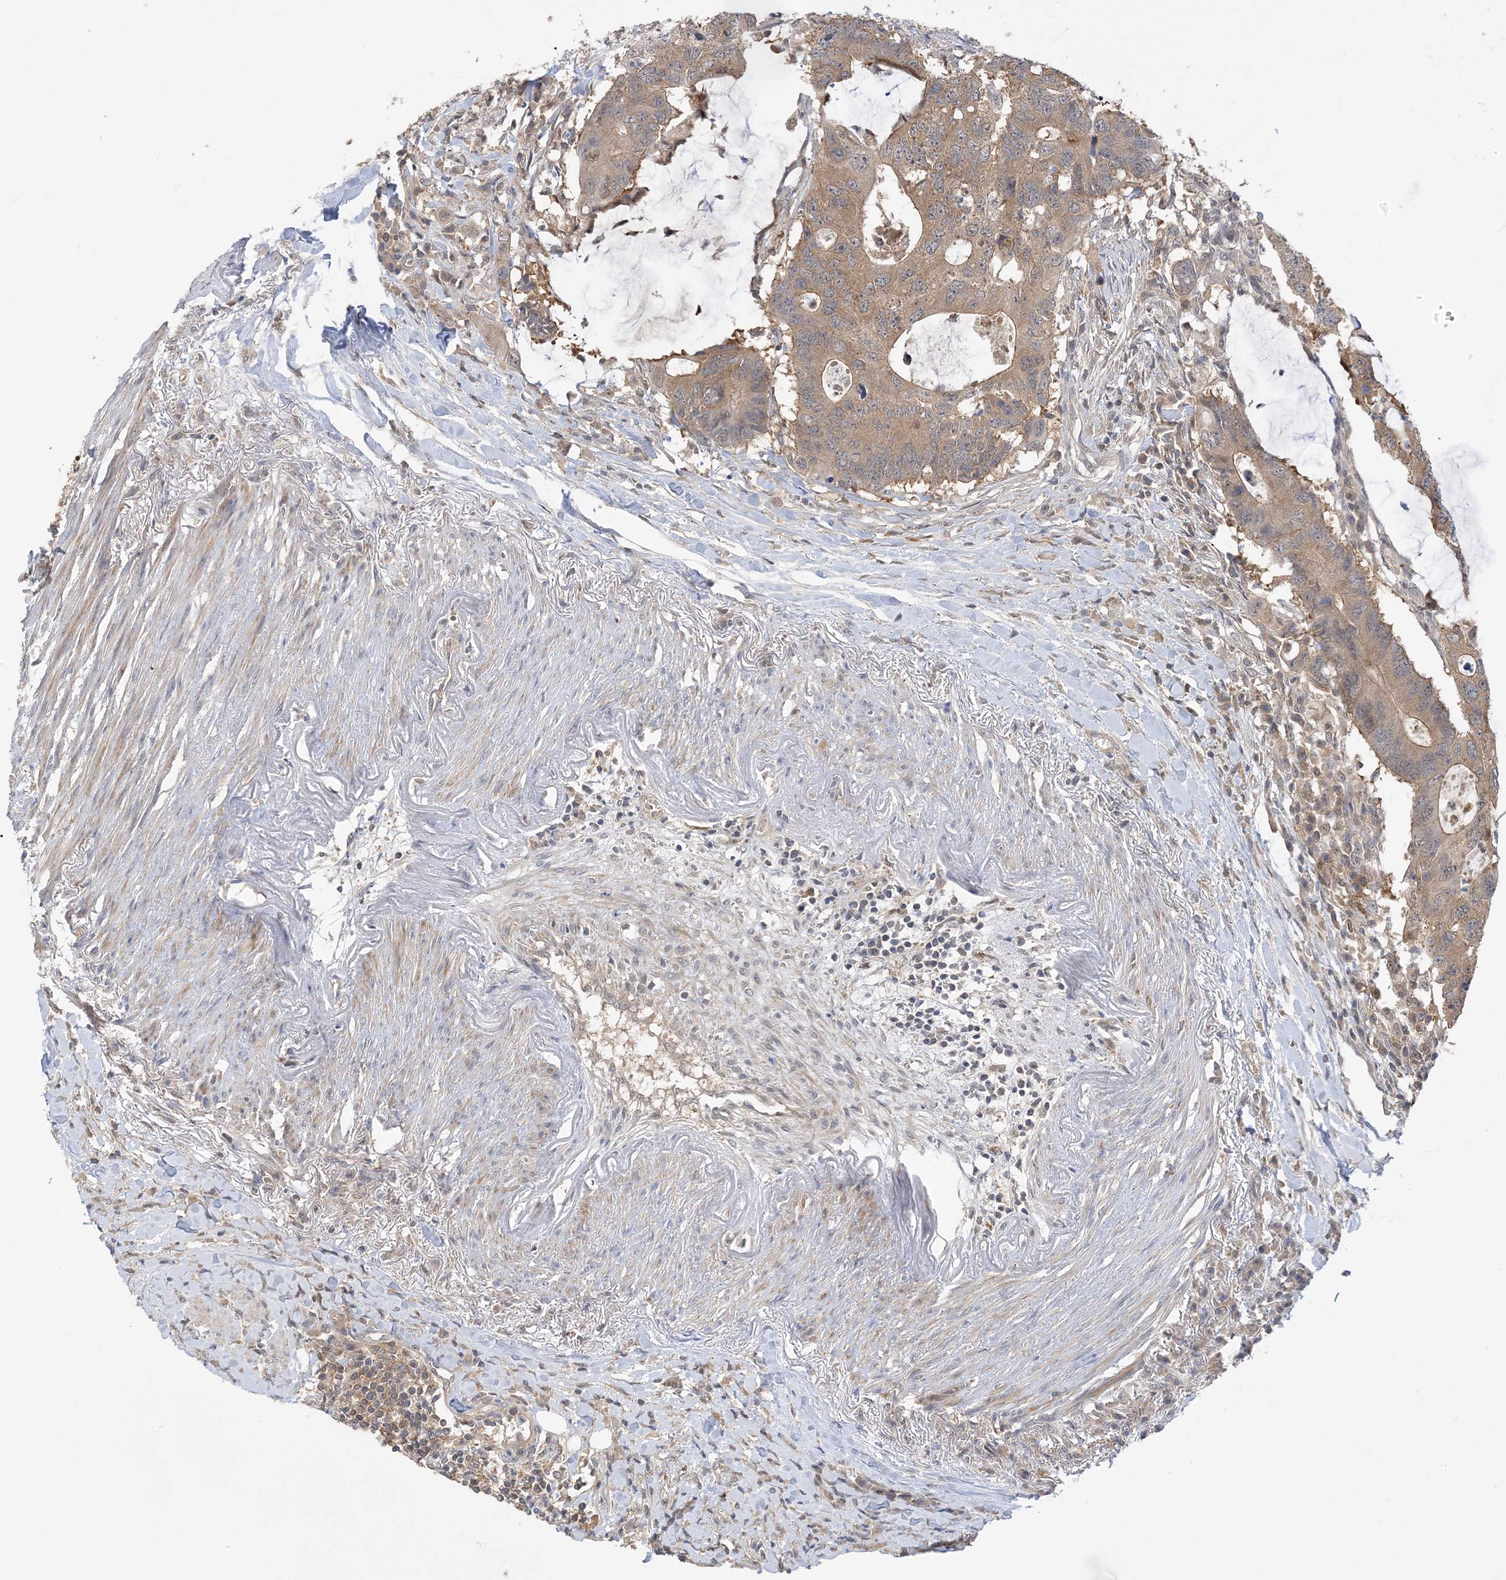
{"staining": {"intensity": "moderate", "quantity": ">75%", "location": "cytoplasmic/membranous"}, "tissue": "colorectal cancer", "cell_type": "Tumor cells", "image_type": "cancer", "snomed": [{"axis": "morphology", "description": "Adenocarcinoma, NOS"}, {"axis": "topography", "description": "Colon"}], "caption": "Protein expression analysis of human colorectal cancer reveals moderate cytoplasmic/membranous positivity in approximately >75% of tumor cells. (IHC, brightfield microscopy, high magnification).", "gene": "WDR26", "patient": {"sex": "male", "age": 71}}